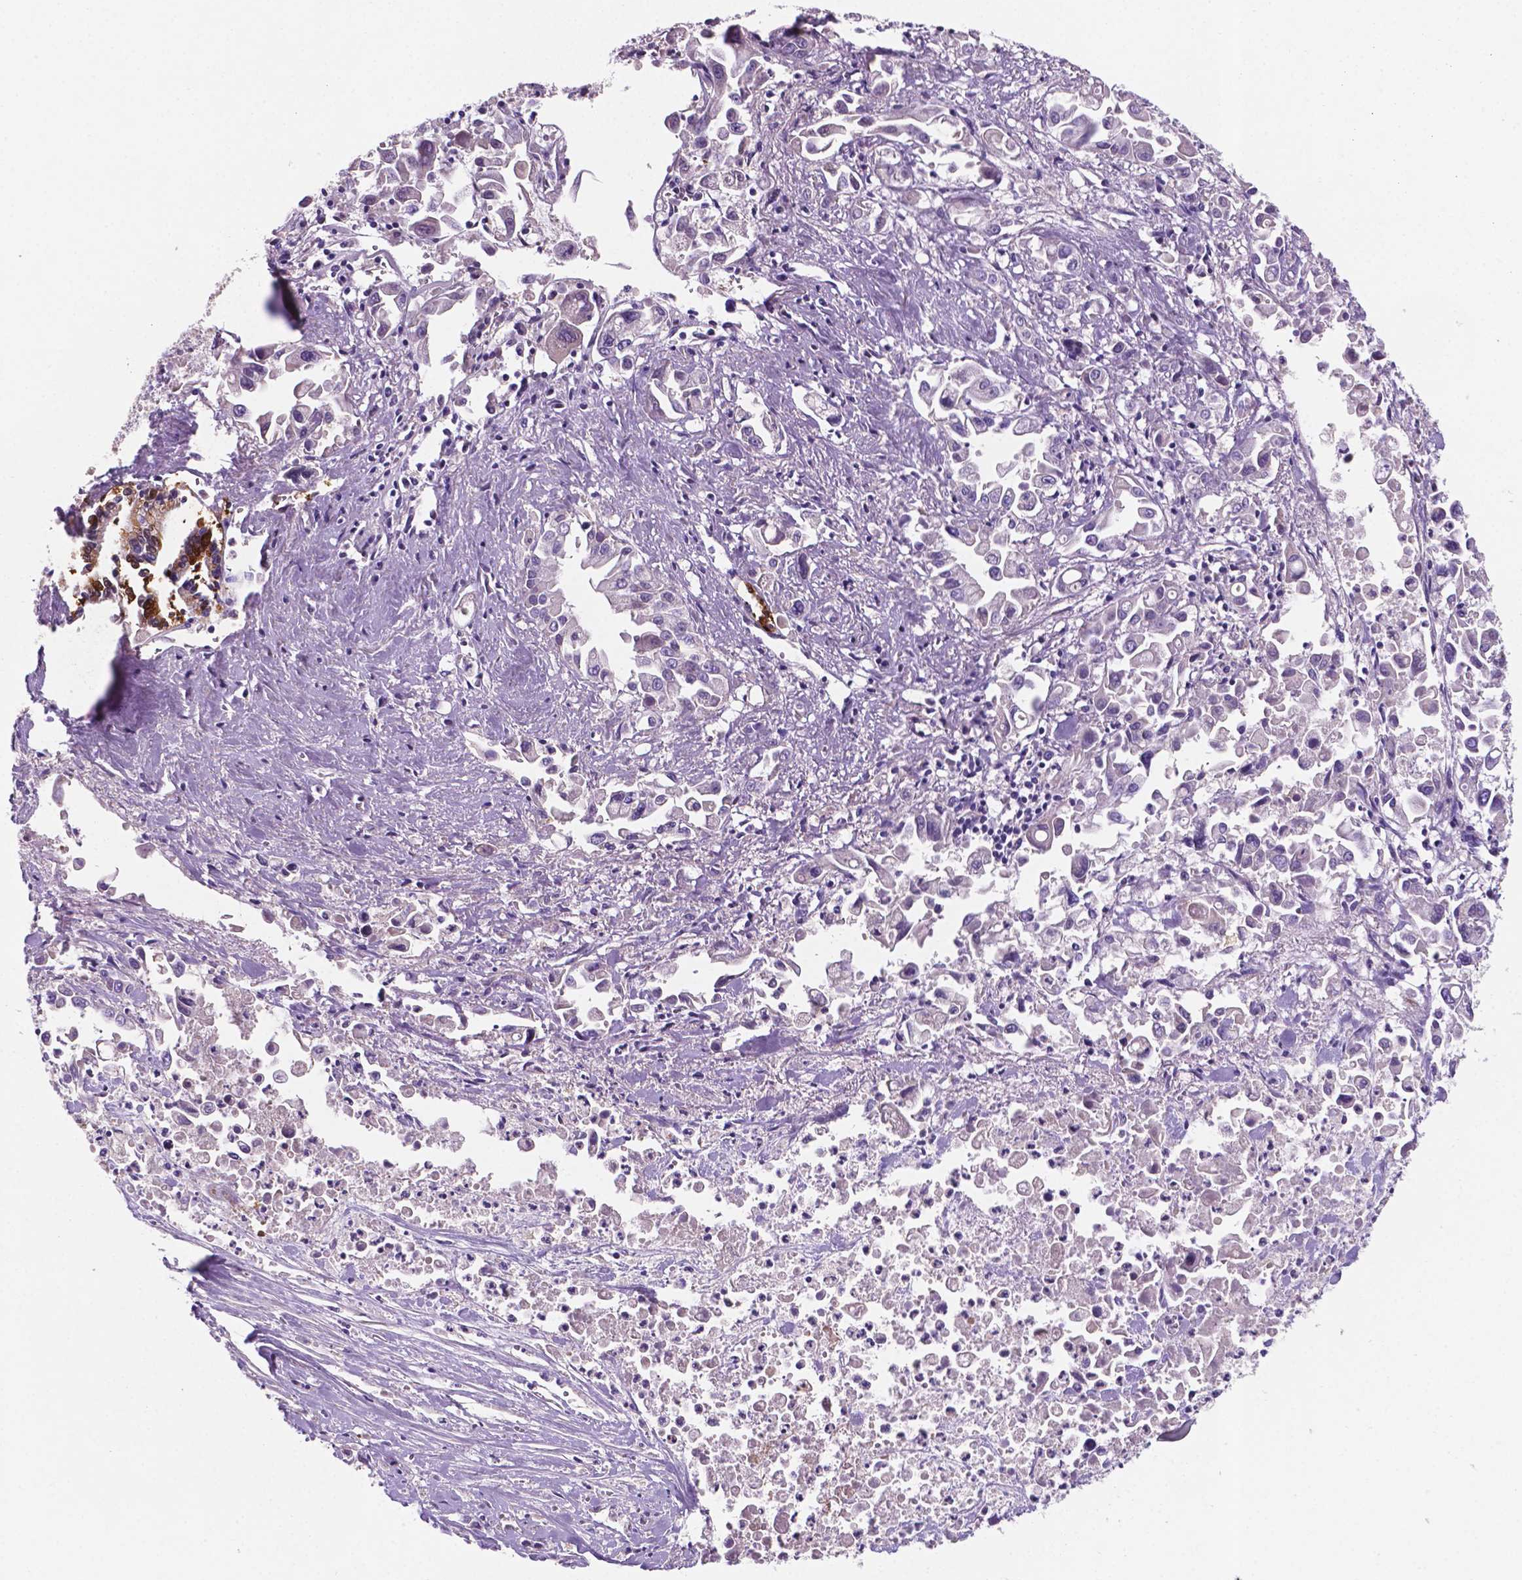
{"staining": {"intensity": "negative", "quantity": "none", "location": "none"}, "tissue": "pancreatic cancer", "cell_type": "Tumor cells", "image_type": "cancer", "snomed": [{"axis": "morphology", "description": "Adenocarcinoma, NOS"}, {"axis": "topography", "description": "Pancreas"}], "caption": "Immunohistochemistry histopathology image of neoplastic tissue: human pancreatic cancer stained with DAB (3,3'-diaminobenzidine) exhibits no significant protein expression in tumor cells. The staining is performed using DAB (3,3'-diaminobenzidine) brown chromogen with nuclei counter-stained in using hematoxylin.", "gene": "TM4SF20", "patient": {"sex": "female", "age": 83}}